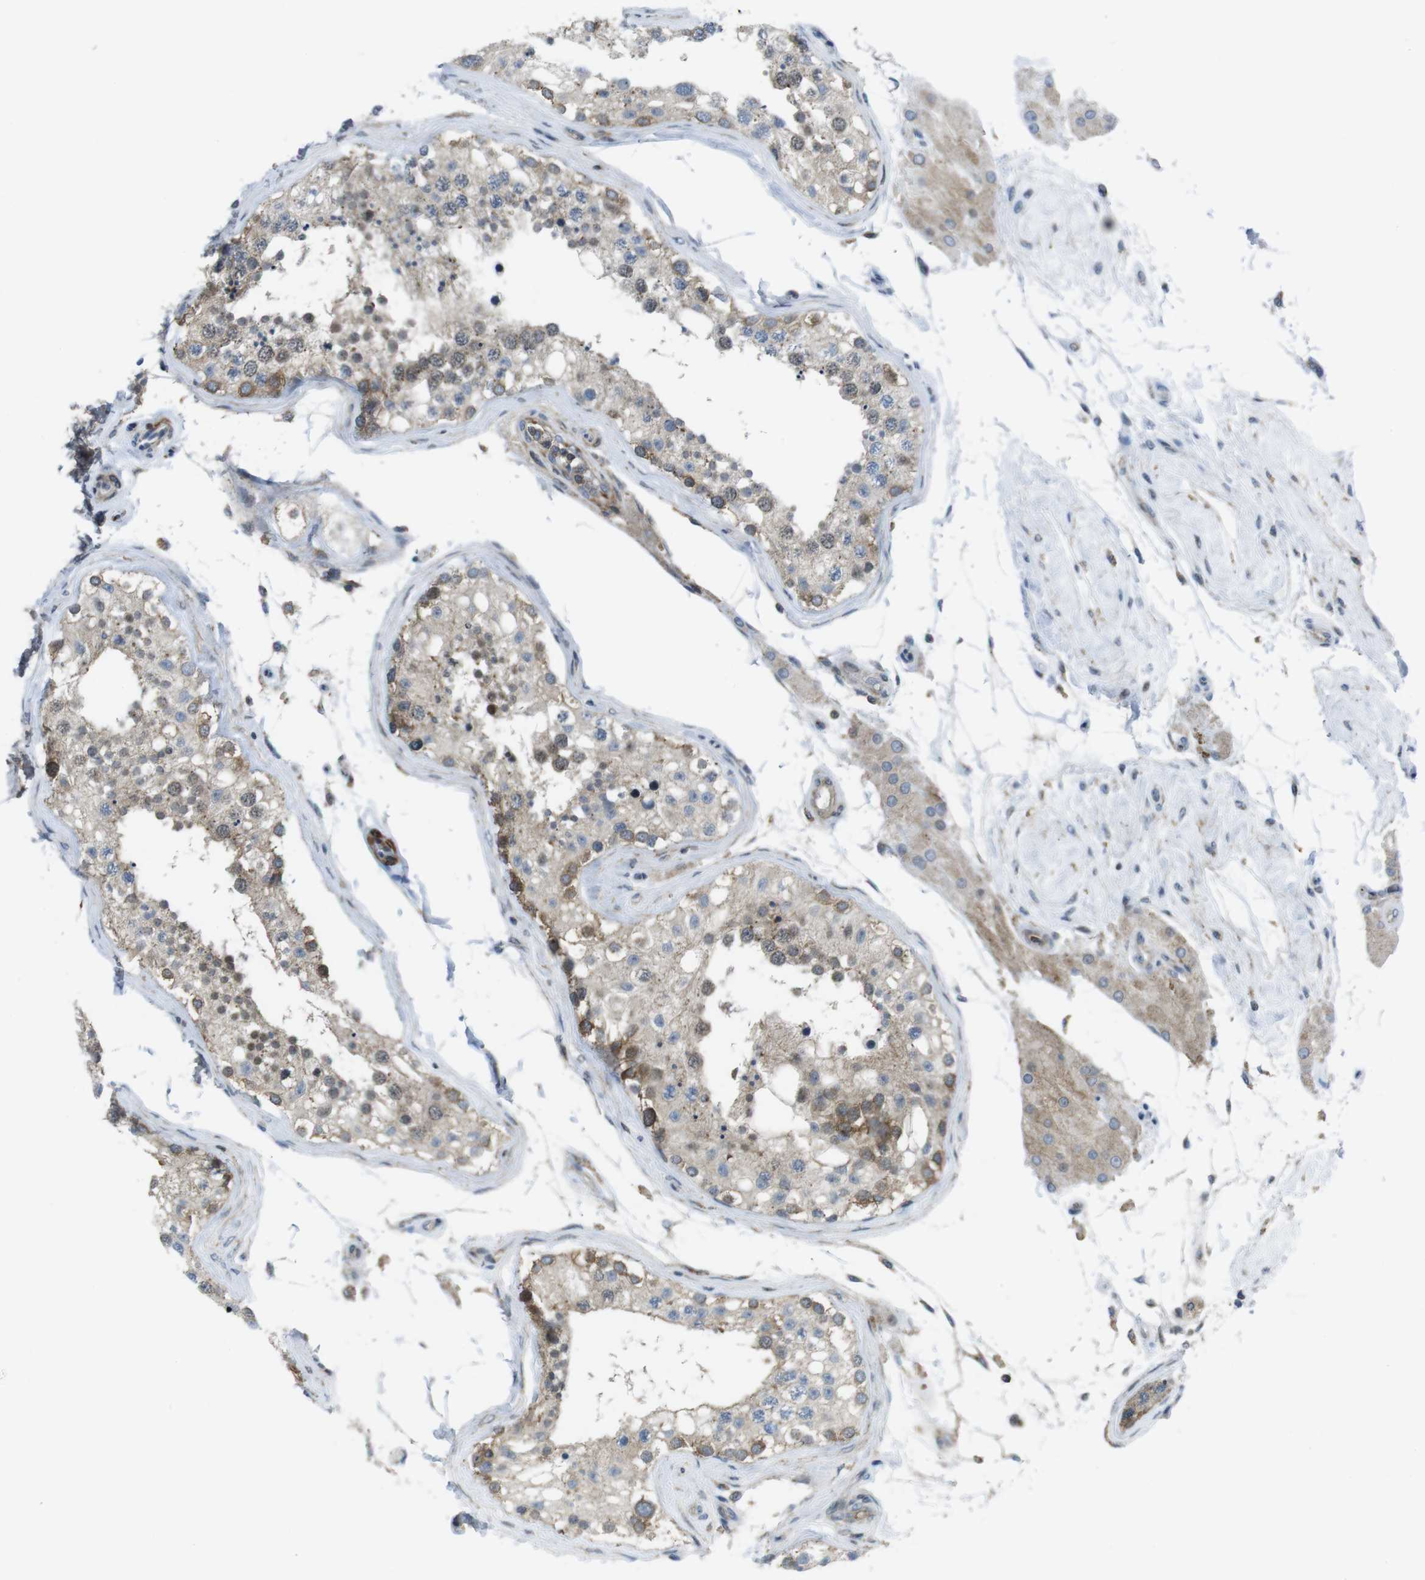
{"staining": {"intensity": "moderate", "quantity": "25%-75%", "location": "cytoplasmic/membranous,nuclear"}, "tissue": "testis", "cell_type": "Cells in seminiferous ducts", "image_type": "normal", "snomed": [{"axis": "morphology", "description": "Normal tissue, NOS"}, {"axis": "topography", "description": "Testis"}], "caption": "Human testis stained with a protein marker reveals moderate staining in cells in seminiferous ducts.", "gene": "CUL7", "patient": {"sex": "male", "age": 68}}